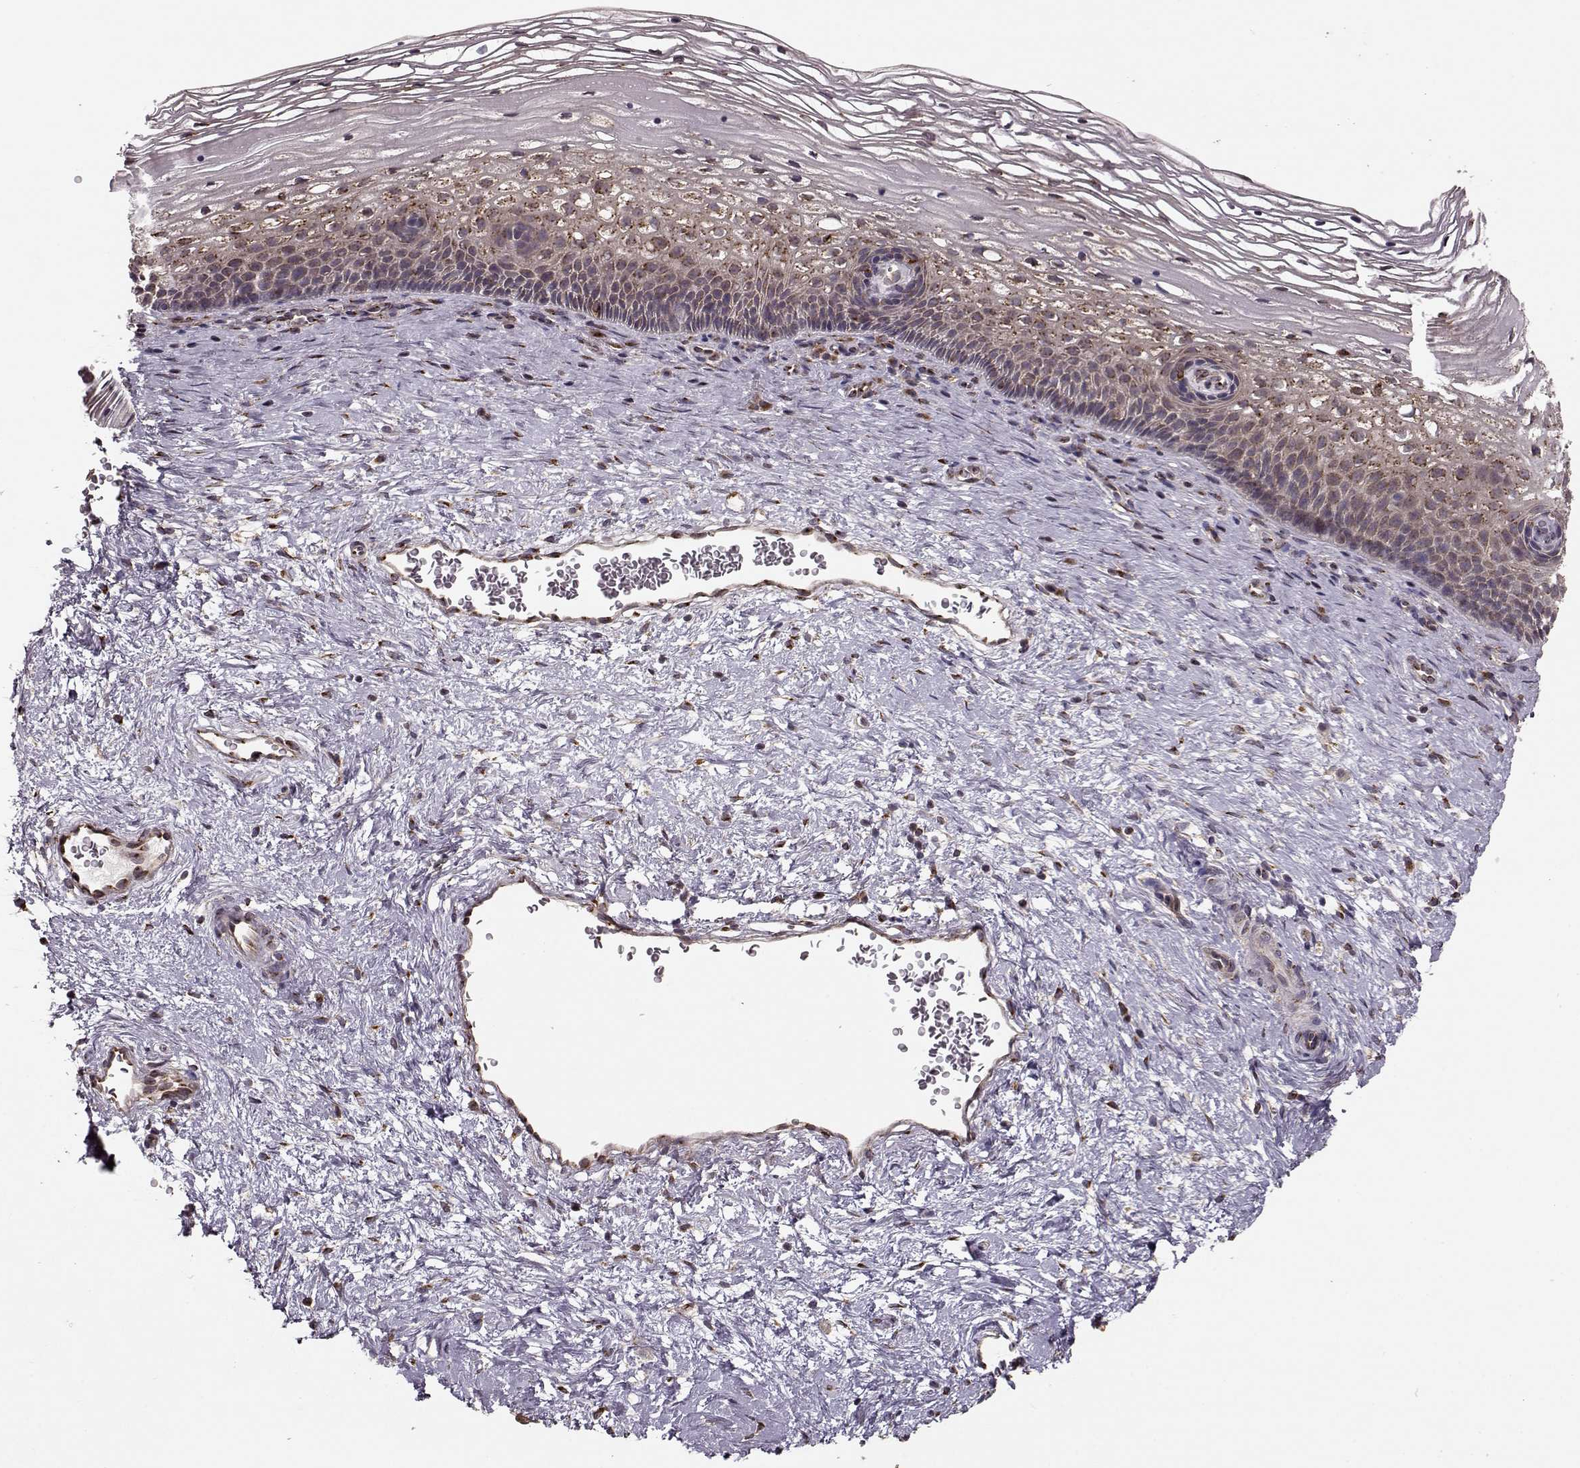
{"staining": {"intensity": "weak", "quantity": "<25%", "location": "cytoplasmic/membranous"}, "tissue": "cervix", "cell_type": "Glandular cells", "image_type": "normal", "snomed": [{"axis": "morphology", "description": "Normal tissue, NOS"}, {"axis": "topography", "description": "Cervix"}], "caption": "IHC photomicrograph of benign human cervix stained for a protein (brown), which shows no positivity in glandular cells.", "gene": "YIPF5", "patient": {"sex": "female", "age": 34}}